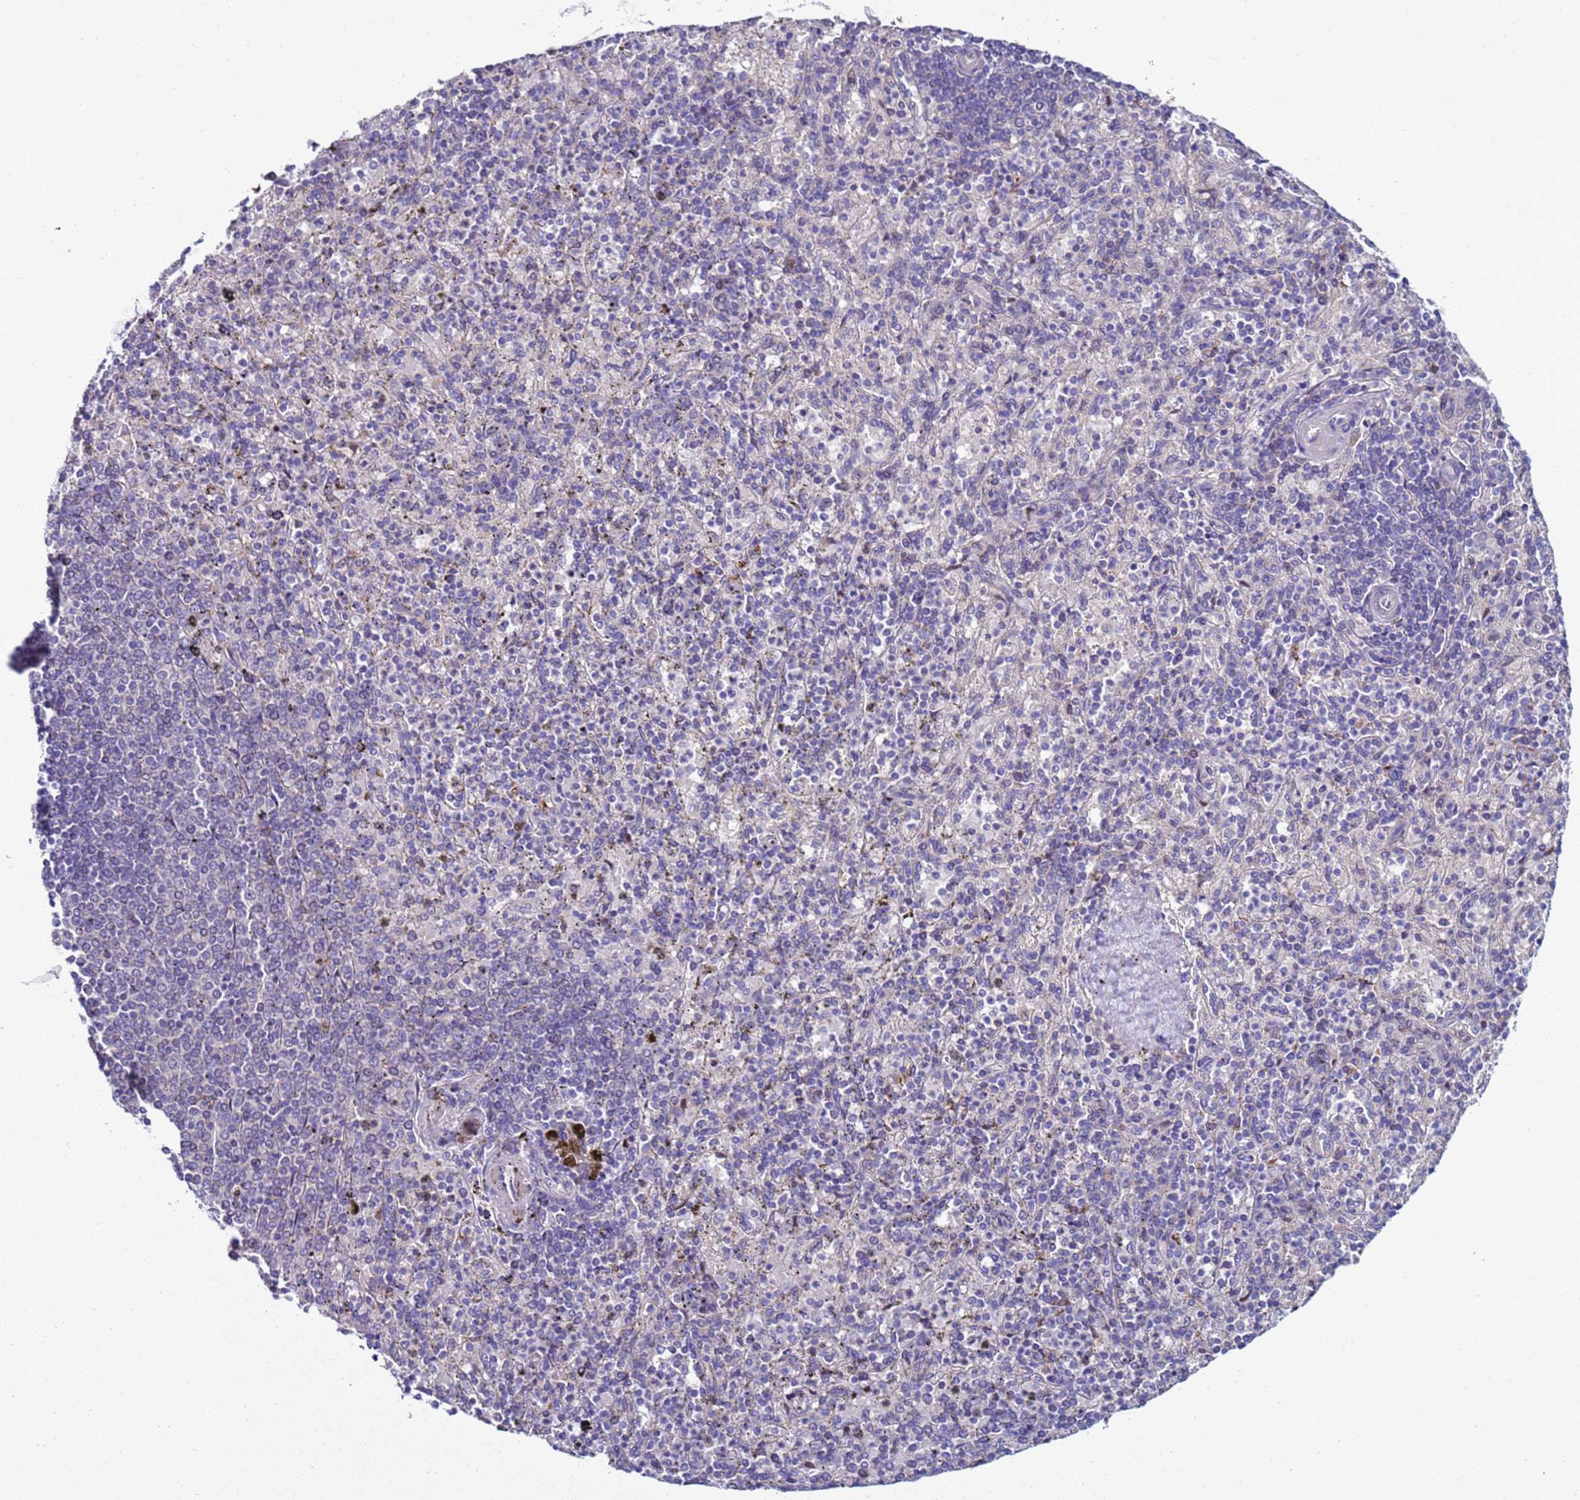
{"staining": {"intensity": "negative", "quantity": "none", "location": "none"}, "tissue": "spleen", "cell_type": "Cells in red pulp", "image_type": "normal", "snomed": [{"axis": "morphology", "description": "Normal tissue, NOS"}, {"axis": "topography", "description": "Spleen"}], "caption": "Cells in red pulp show no significant staining in benign spleen. (DAB immunohistochemistry visualized using brightfield microscopy, high magnification).", "gene": "NAT1", "patient": {"sex": "male", "age": 82}}